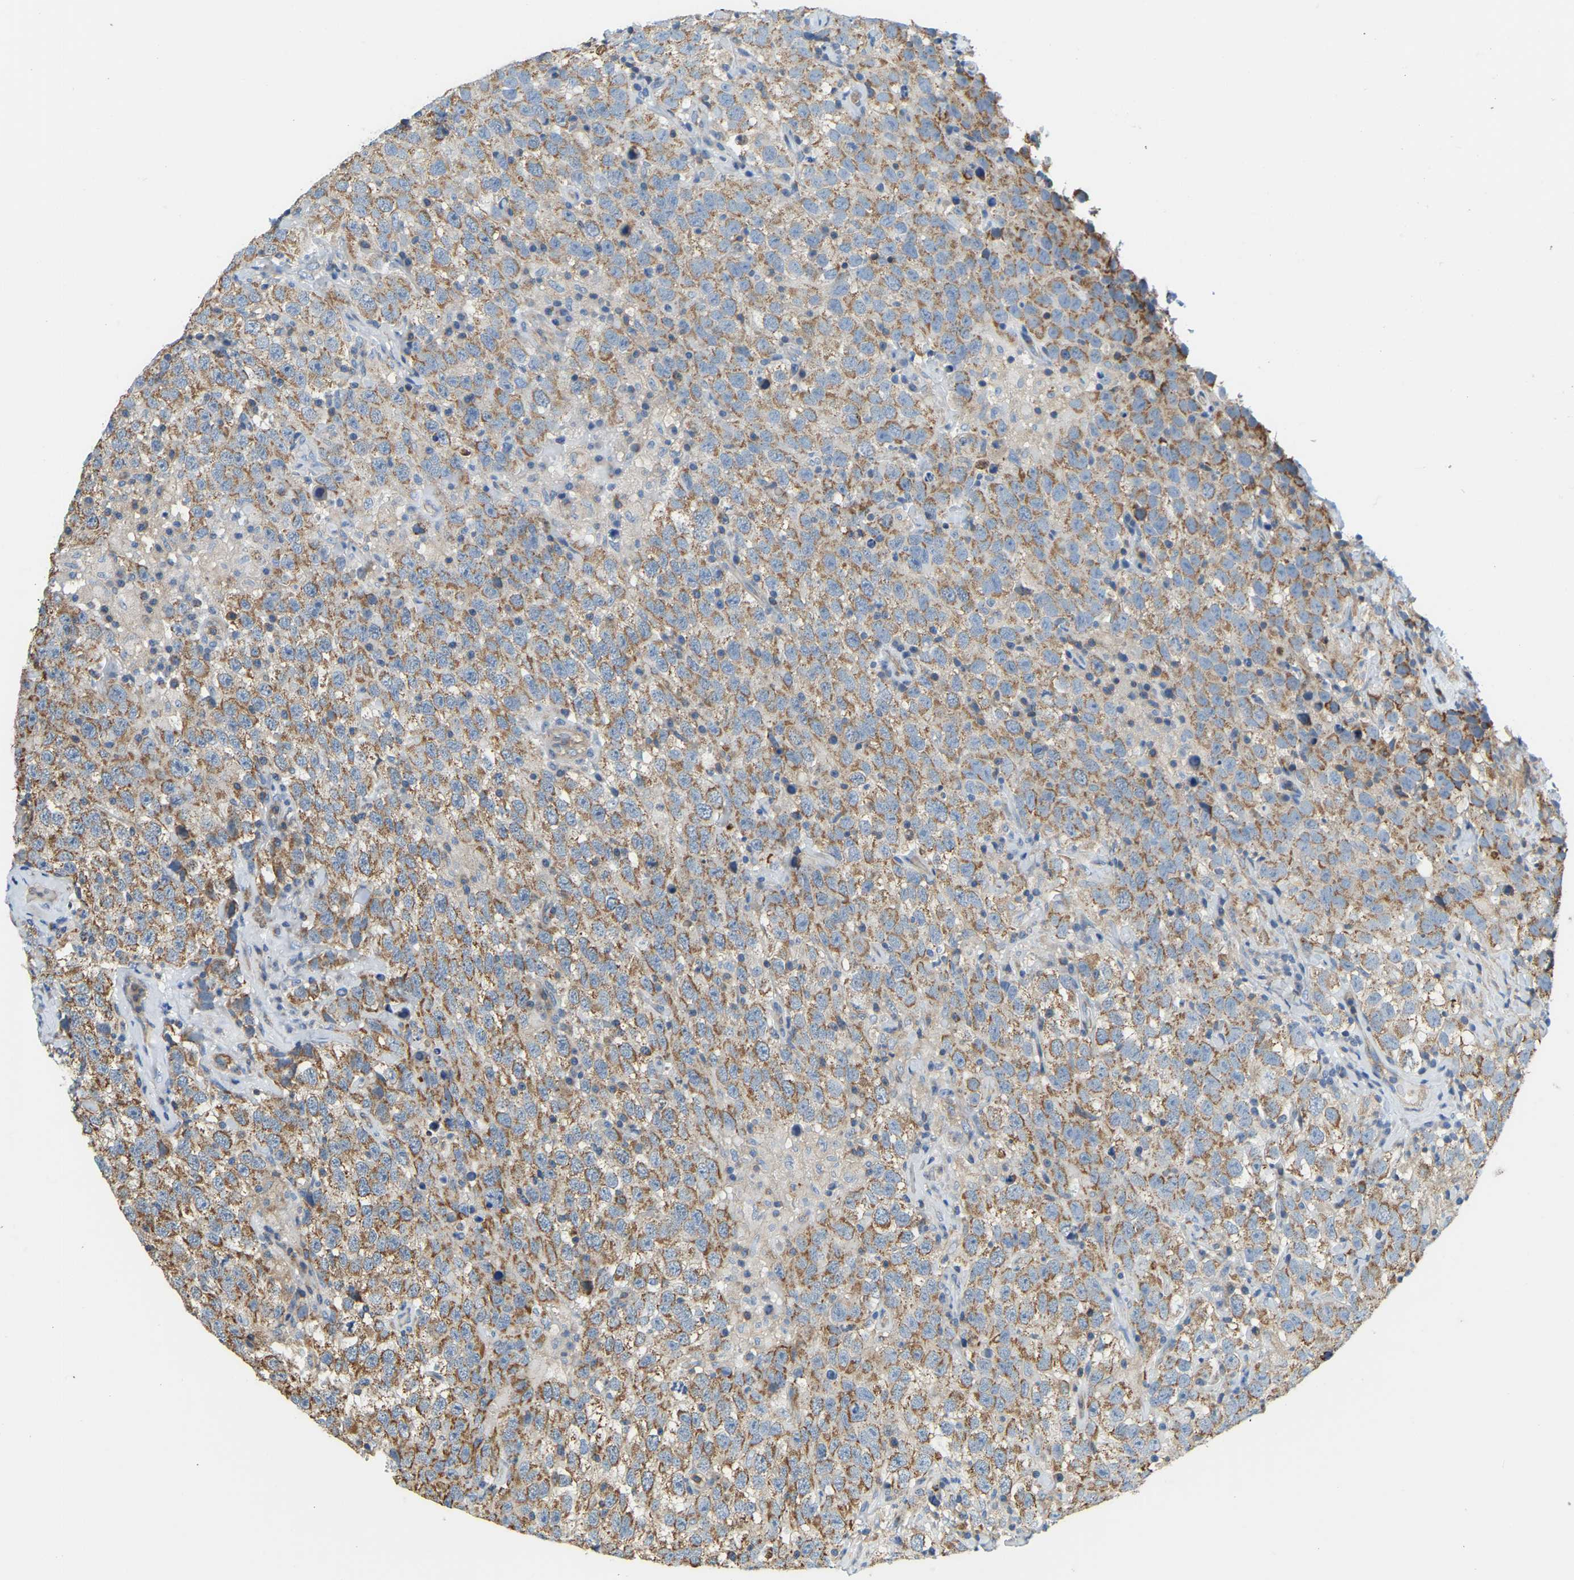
{"staining": {"intensity": "moderate", "quantity": ">75%", "location": "cytoplasmic/membranous"}, "tissue": "testis cancer", "cell_type": "Tumor cells", "image_type": "cancer", "snomed": [{"axis": "morphology", "description": "Seminoma, NOS"}, {"axis": "topography", "description": "Testis"}], "caption": "Tumor cells show moderate cytoplasmic/membranous positivity in about >75% of cells in testis cancer (seminoma).", "gene": "AHNAK", "patient": {"sex": "male", "age": 41}}